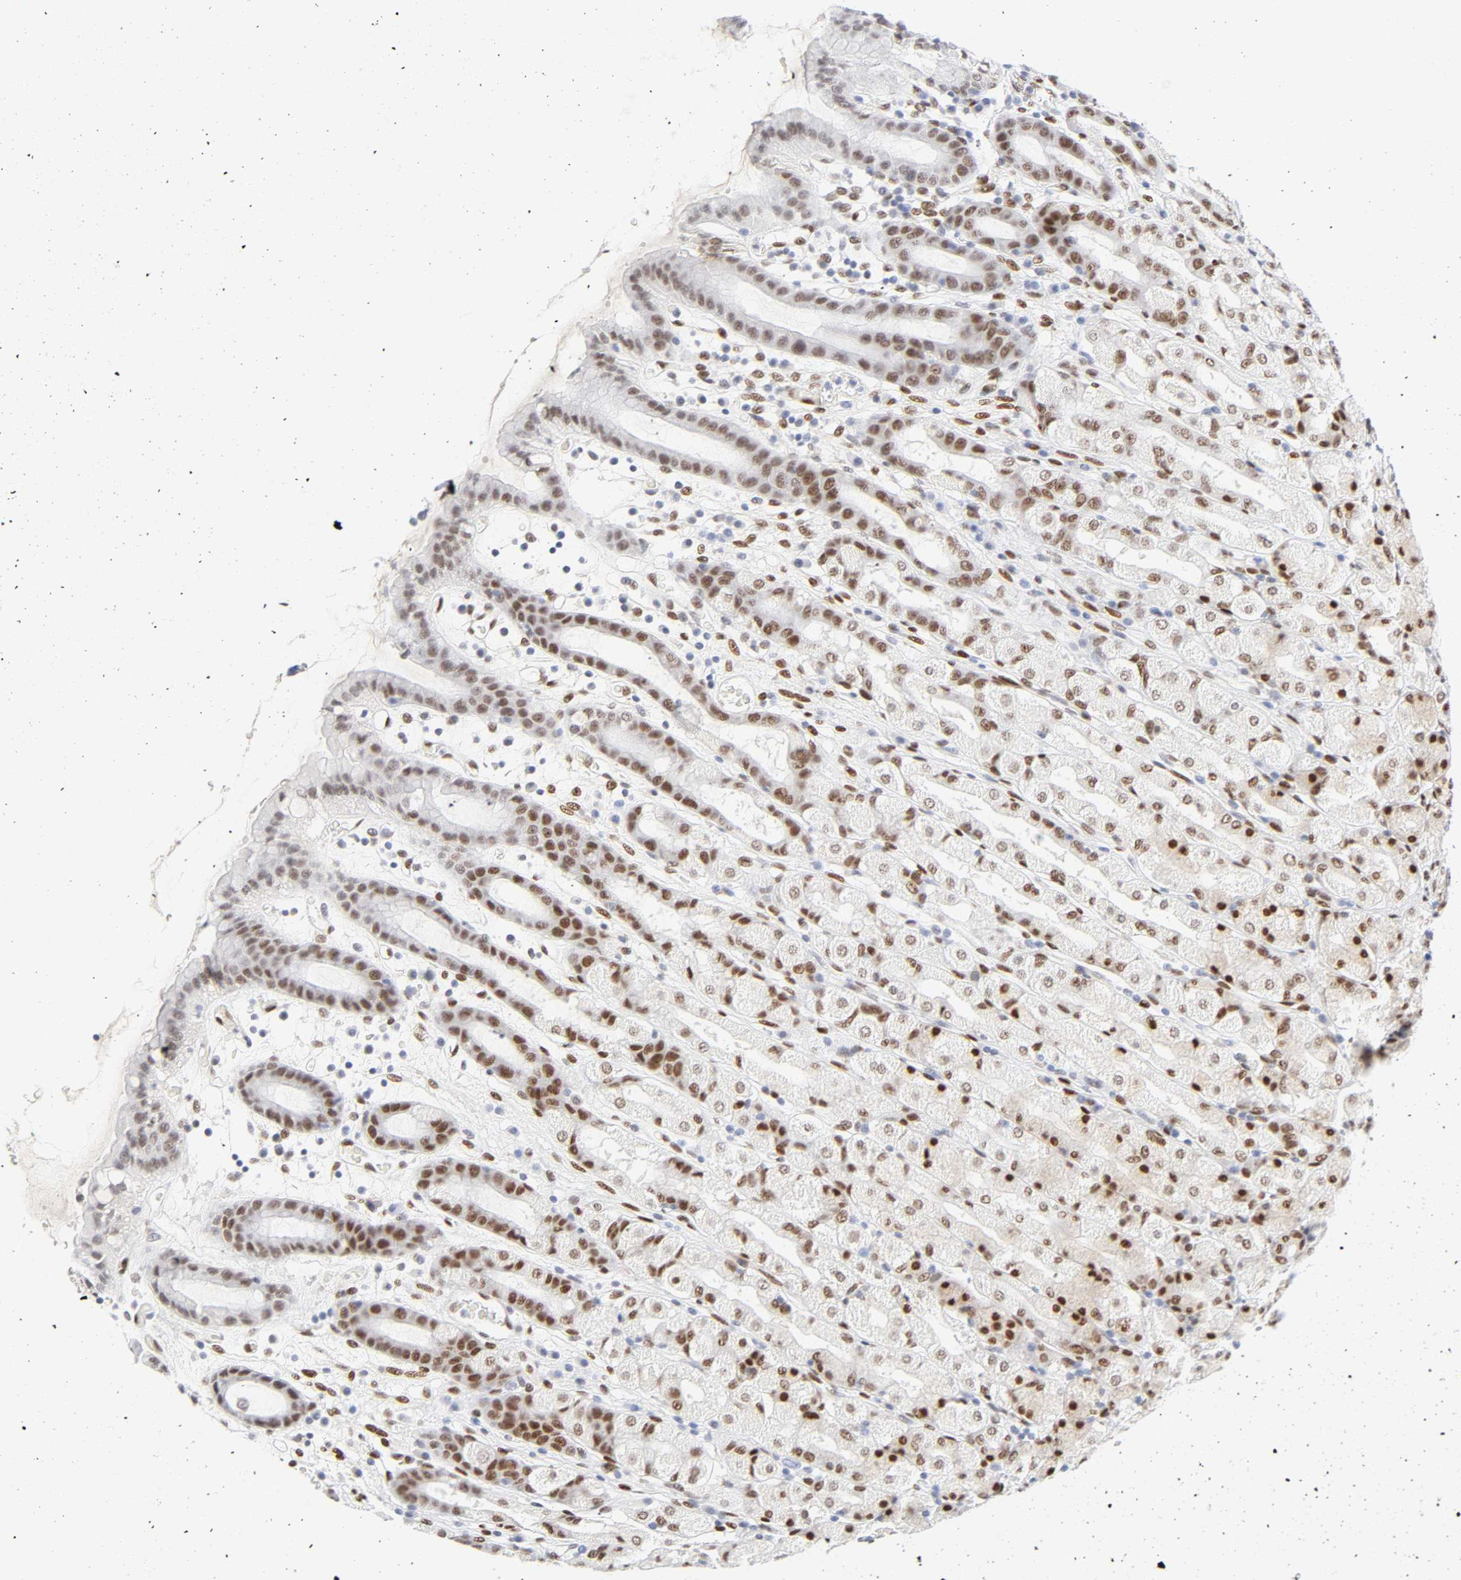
{"staining": {"intensity": "moderate", "quantity": ">75%", "location": "nuclear"}, "tissue": "stomach", "cell_type": "Glandular cells", "image_type": "normal", "snomed": [{"axis": "morphology", "description": "Normal tissue, NOS"}, {"axis": "topography", "description": "Stomach, upper"}], "caption": "Immunohistochemistry image of benign stomach stained for a protein (brown), which exhibits medium levels of moderate nuclear positivity in approximately >75% of glandular cells.", "gene": "NFIC", "patient": {"sex": "male", "age": 68}}